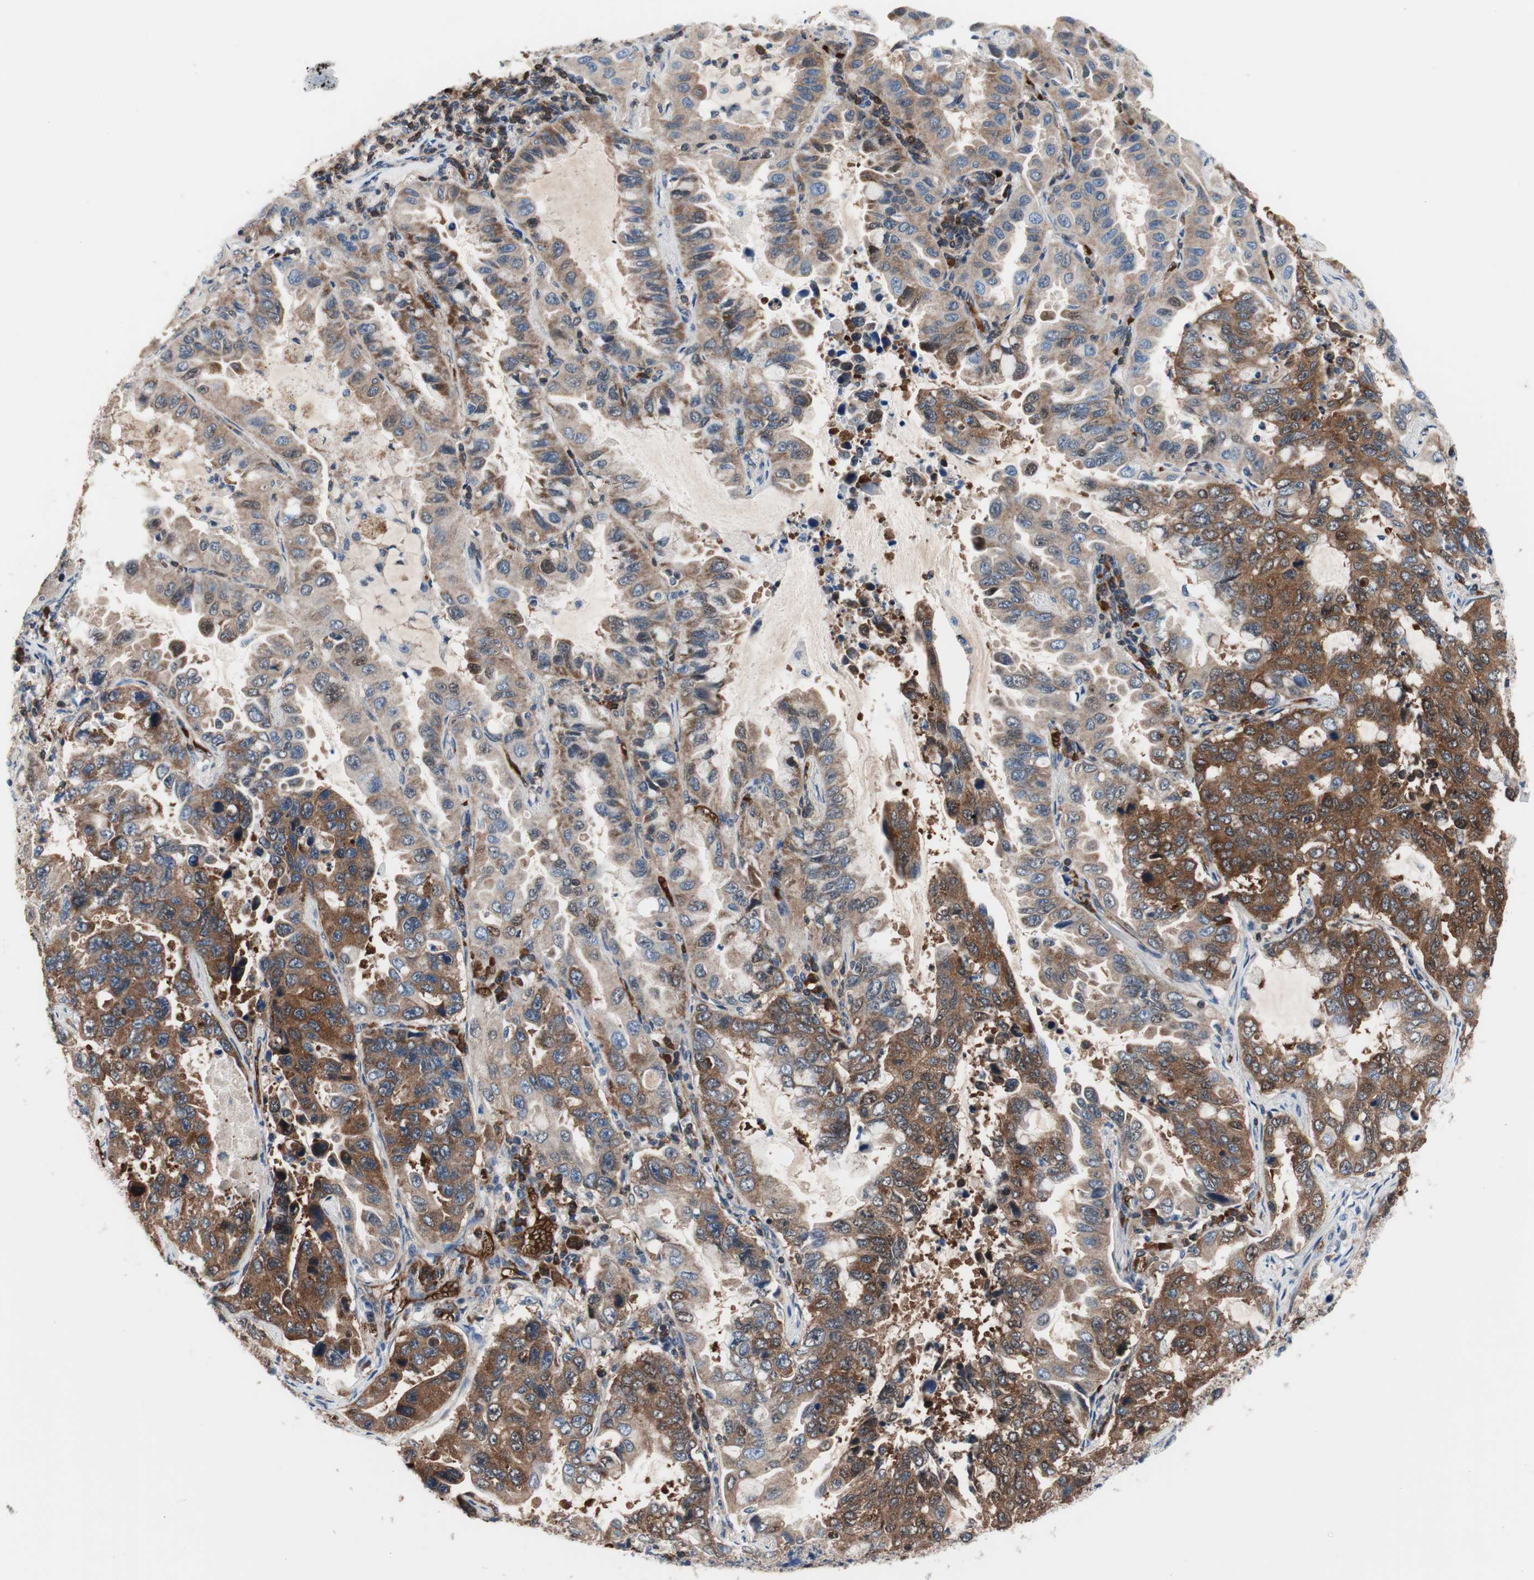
{"staining": {"intensity": "strong", "quantity": "<25%", "location": "cytoplasmic/membranous"}, "tissue": "lung cancer", "cell_type": "Tumor cells", "image_type": "cancer", "snomed": [{"axis": "morphology", "description": "Adenocarcinoma, NOS"}, {"axis": "topography", "description": "Lung"}], "caption": "Adenocarcinoma (lung) stained for a protein displays strong cytoplasmic/membranous positivity in tumor cells. Nuclei are stained in blue.", "gene": "PRDX2", "patient": {"sex": "male", "age": 64}}